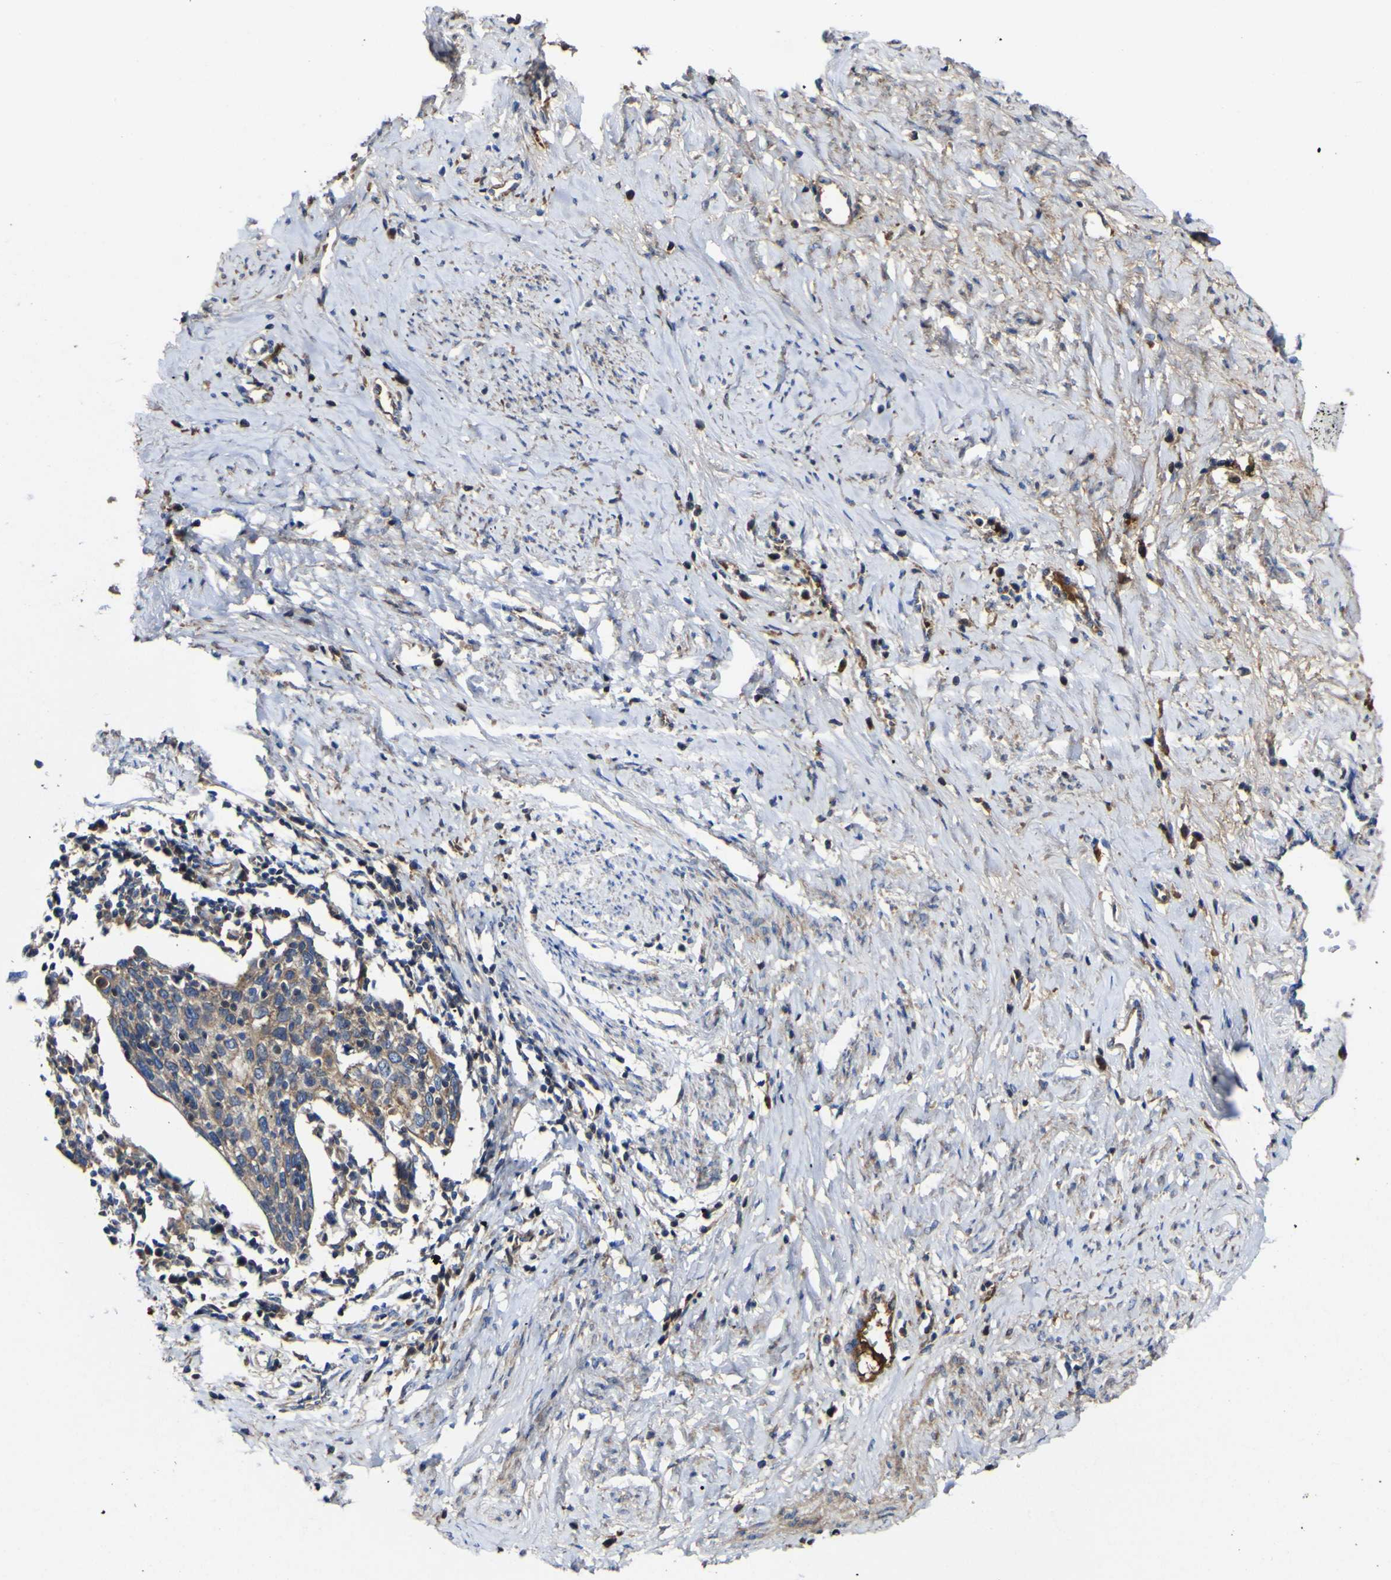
{"staining": {"intensity": "moderate", "quantity": "<25%", "location": "cytoplasmic/membranous"}, "tissue": "cervical cancer", "cell_type": "Tumor cells", "image_type": "cancer", "snomed": [{"axis": "morphology", "description": "Squamous cell carcinoma, NOS"}, {"axis": "topography", "description": "Cervix"}], "caption": "Immunohistochemistry (IHC) histopathology image of squamous cell carcinoma (cervical) stained for a protein (brown), which exhibits low levels of moderate cytoplasmic/membranous positivity in approximately <25% of tumor cells.", "gene": "CCDC90B", "patient": {"sex": "female", "age": 40}}